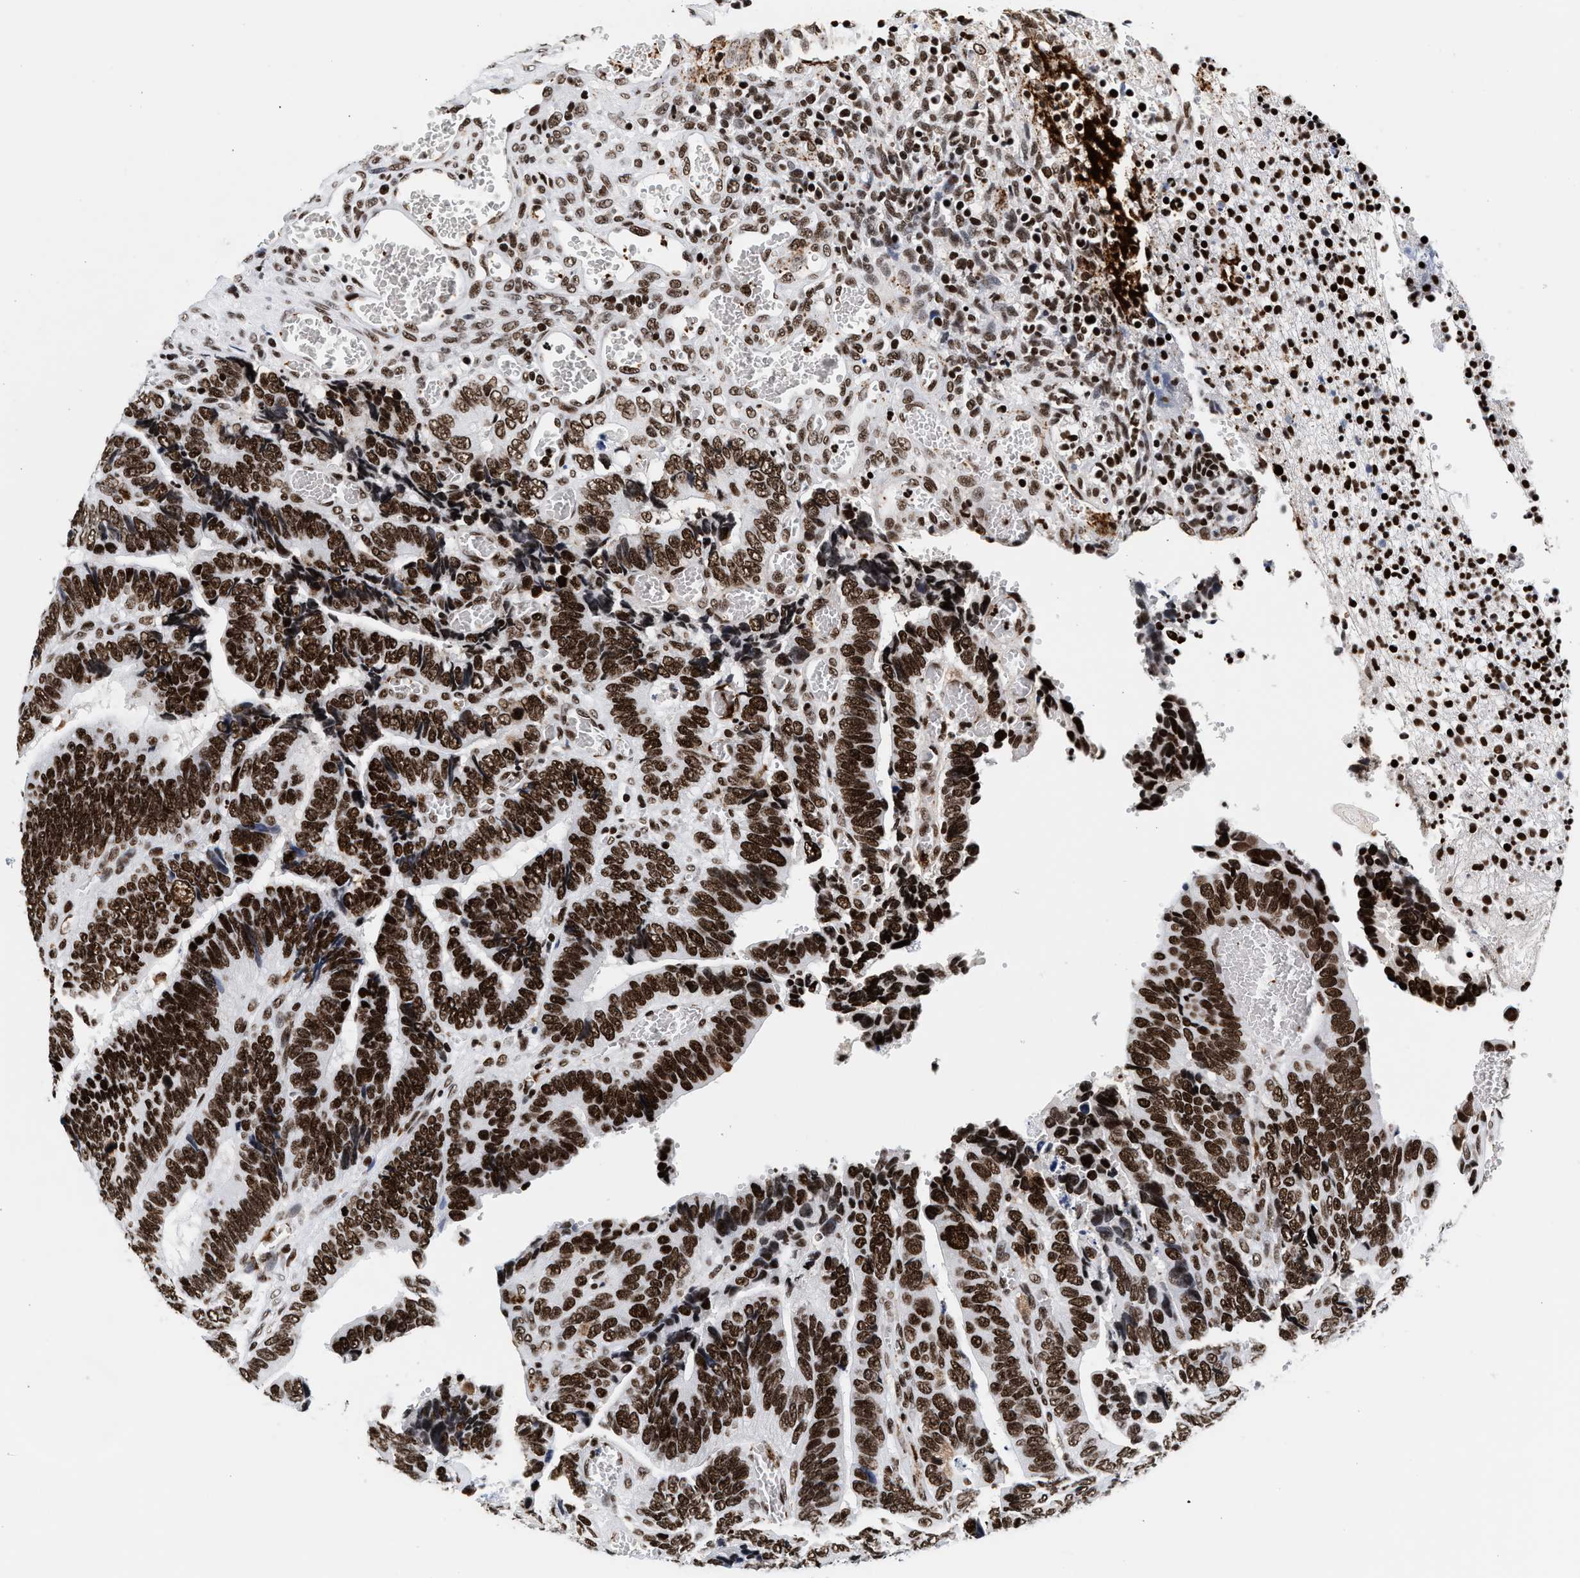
{"staining": {"intensity": "strong", "quantity": ">75%", "location": "nuclear"}, "tissue": "colorectal cancer", "cell_type": "Tumor cells", "image_type": "cancer", "snomed": [{"axis": "morphology", "description": "Adenocarcinoma, NOS"}, {"axis": "topography", "description": "Colon"}], "caption": "Strong nuclear positivity is appreciated in about >75% of tumor cells in colorectal adenocarcinoma.", "gene": "RAD21", "patient": {"sex": "male", "age": 72}}